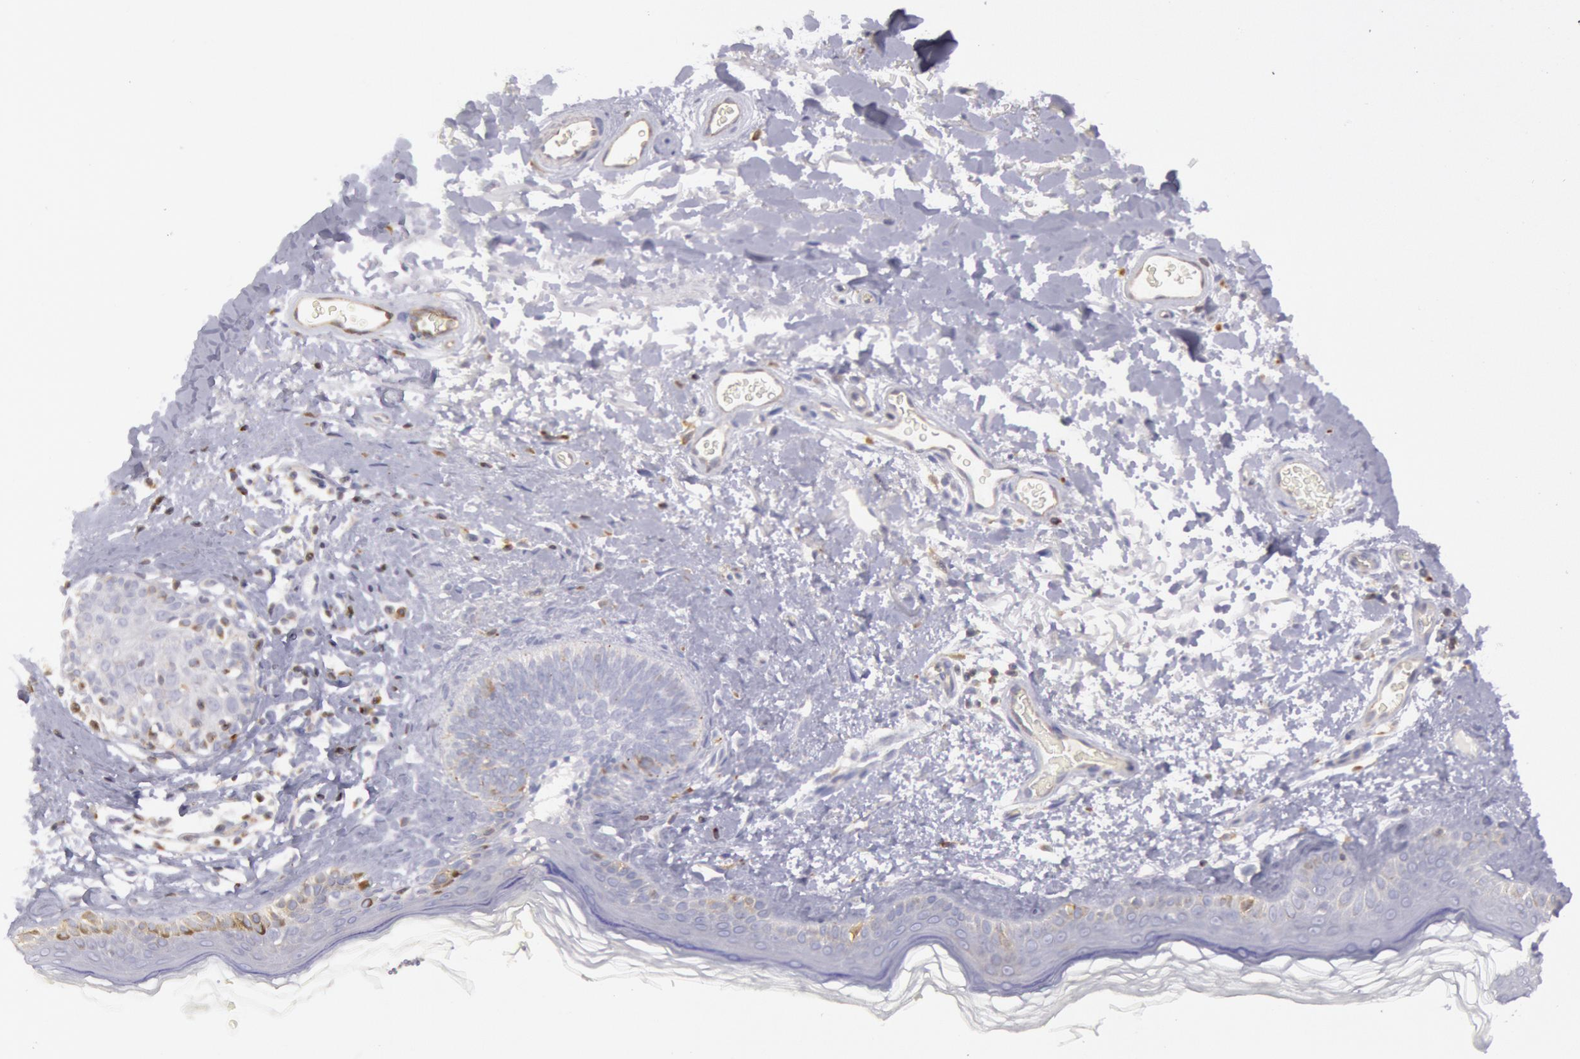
{"staining": {"intensity": "weak", "quantity": ">75%", "location": "cytoplasmic/membranous"}, "tissue": "skin", "cell_type": "Fibroblasts", "image_type": "normal", "snomed": [{"axis": "morphology", "description": "Normal tissue, NOS"}, {"axis": "topography", "description": "Skin"}], "caption": "Immunohistochemical staining of benign human skin shows >75% levels of weak cytoplasmic/membranous protein staining in approximately >75% of fibroblasts. The staining is performed using DAB brown chromogen to label protein expression. The nuclei are counter-stained blue using hematoxylin.", "gene": "RAB27A", "patient": {"sex": "male", "age": 63}}